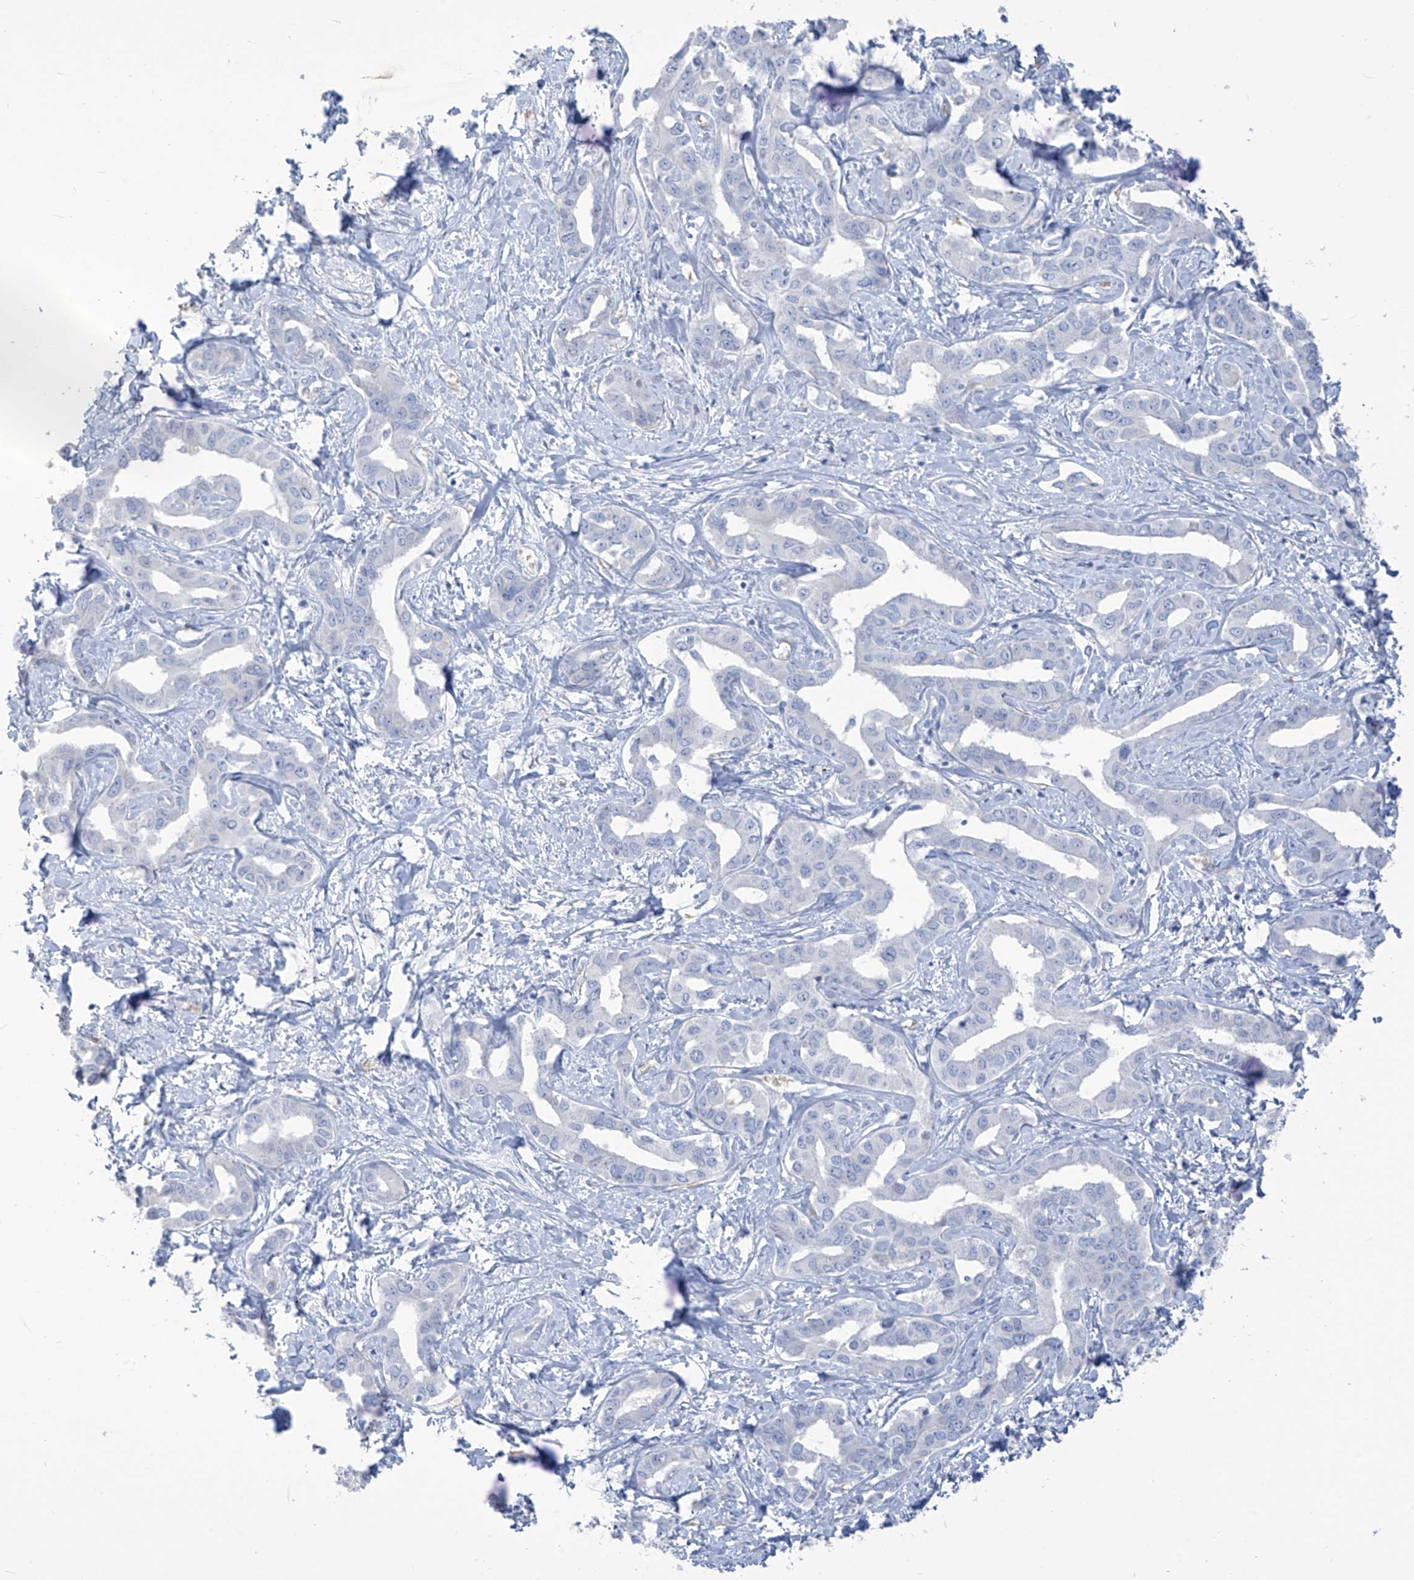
{"staining": {"intensity": "negative", "quantity": "none", "location": "none"}, "tissue": "liver cancer", "cell_type": "Tumor cells", "image_type": "cancer", "snomed": [{"axis": "morphology", "description": "Cholangiocarcinoma"}, {"axis": "topography", "description": "Liver"}], "caption": "The histopathology image reveals no significant expression in tumor cells of liver cancer (cholangiocarcinoma).", "gene": "ASPRV1", "patient": {"sex": "male", "age": 59}}